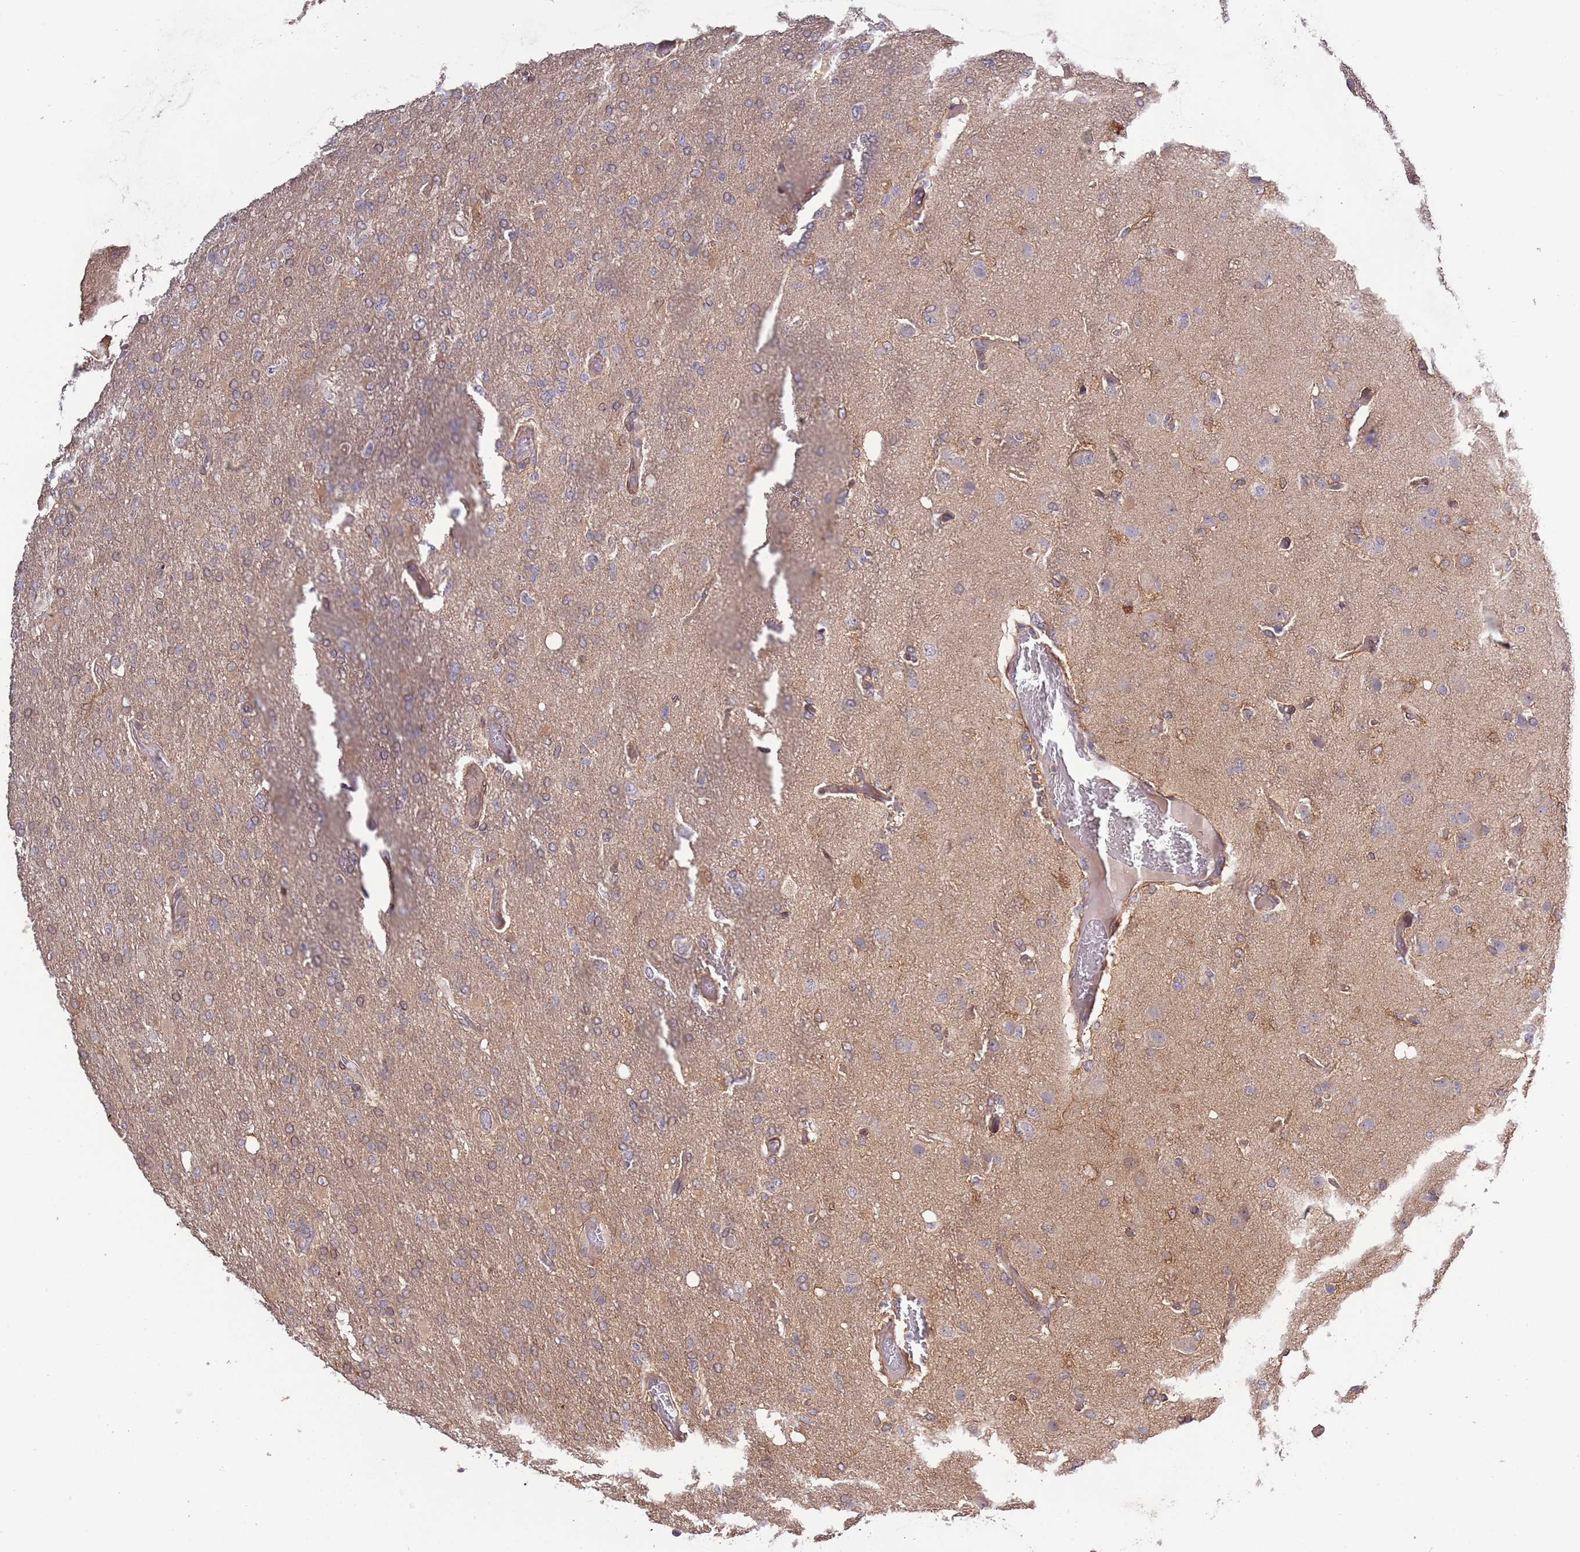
{"staining": {"intensity": "weak", "quantity": "25%-75%", "location": "nuclear"}, "tissue": "glioma", "cell_type": "Tumor cells", "image_type": "cancer", "snomed": [{"axis": "morphology", "description": "Glioma, malignant, High grade"}, {"axis": "topography", "description": "Brain"}], "caption": "Approximately 25%-75% of tumor cells in human glioma reveal weak nuclear protein staining as visualized by brown immunohistochemical staining.", "gene": "ZNF665", "patient": {"sex": "female", "age": 74}}